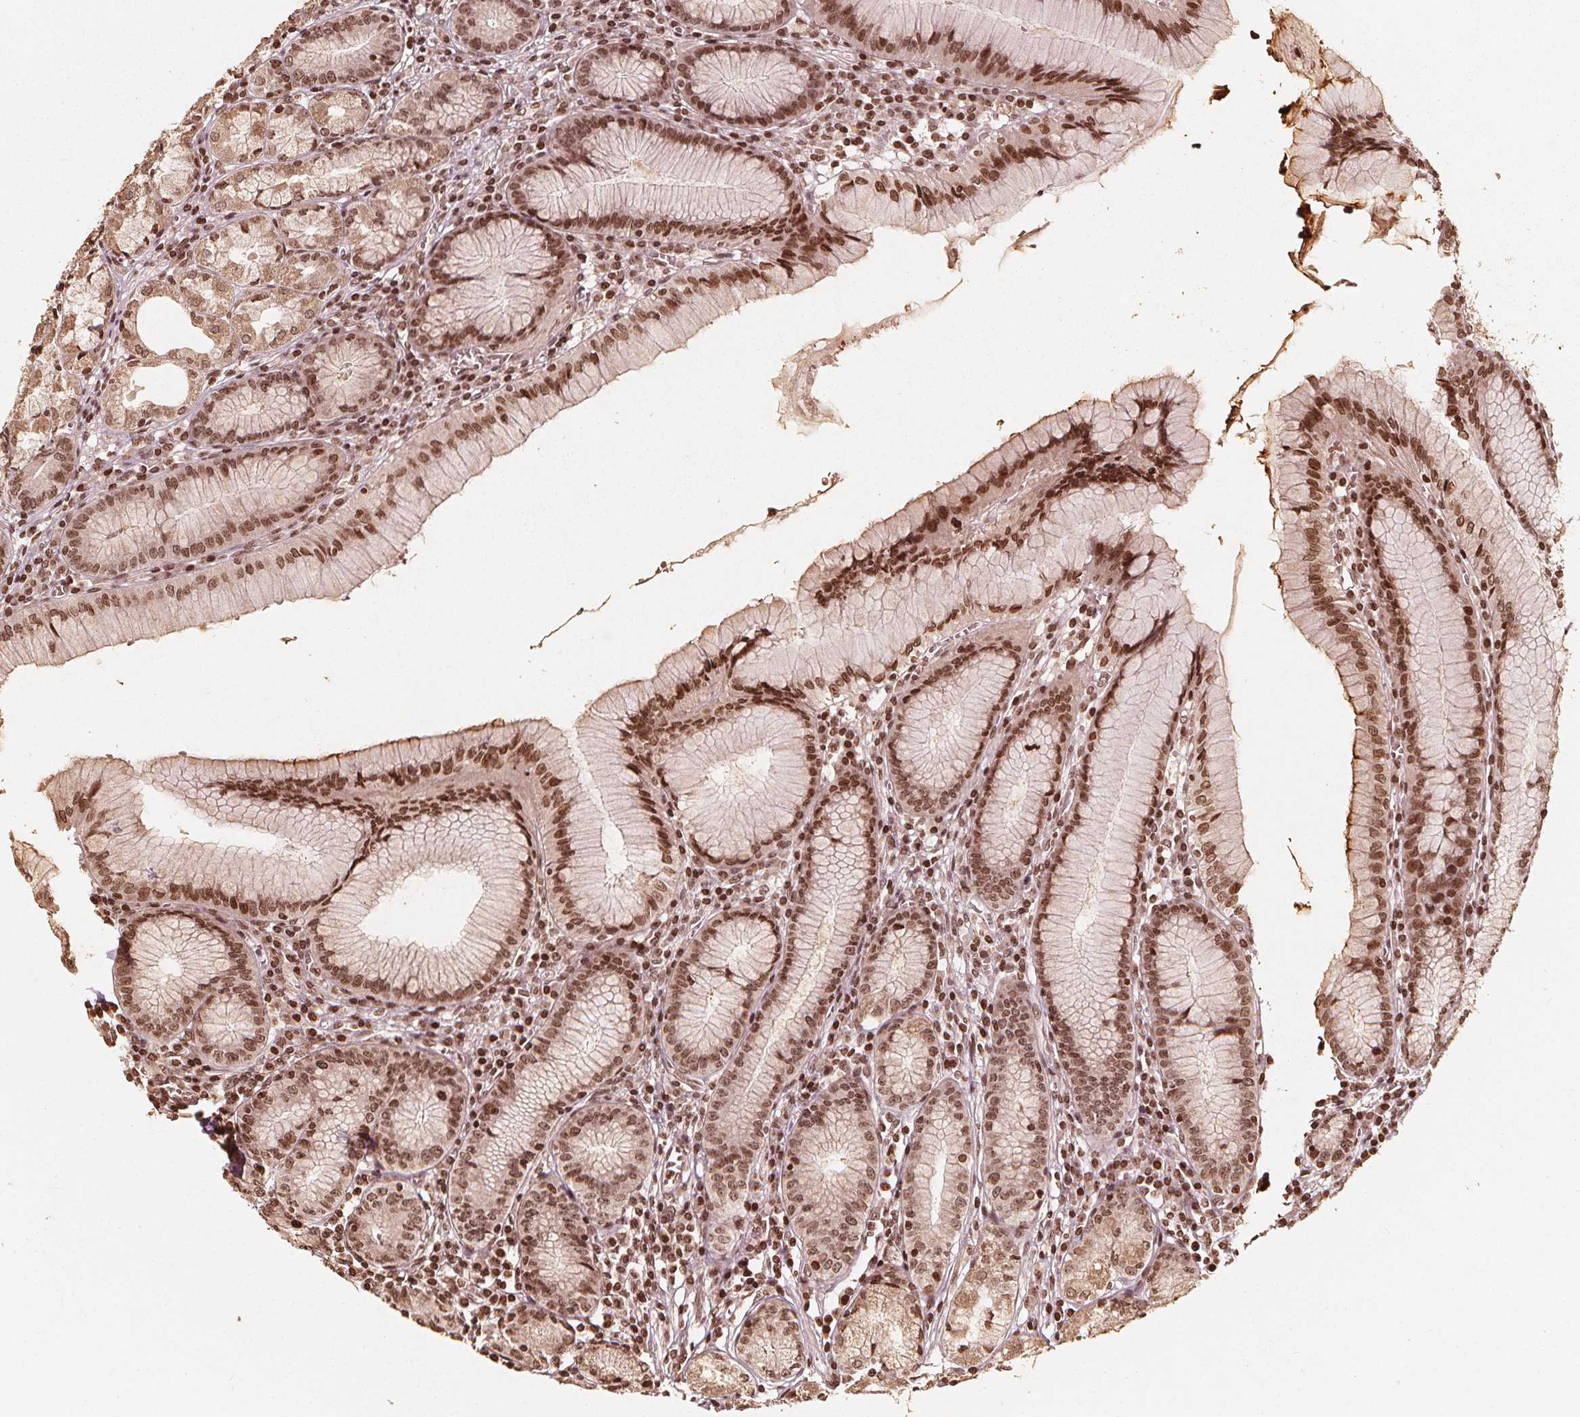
{"staining": {"intensity": "moderate", "quantity": ">75%", "location": "nuclear"}, "tissue": "stomach", "cell_type": "Glandular cells", "image_type": "normal", "snomed": [{"axis": "morphology", "description": "Normal tissue, NOS"}, {"axis": "topography", "description": "Stomach"}], "caption": "Immunohistochemical staining of normal human stomach displays medium levels of moderate nuclear expression in about >75% of glandular cells.", "gene": "H3C14", "patient": {"sex": "male", "age": 55}}